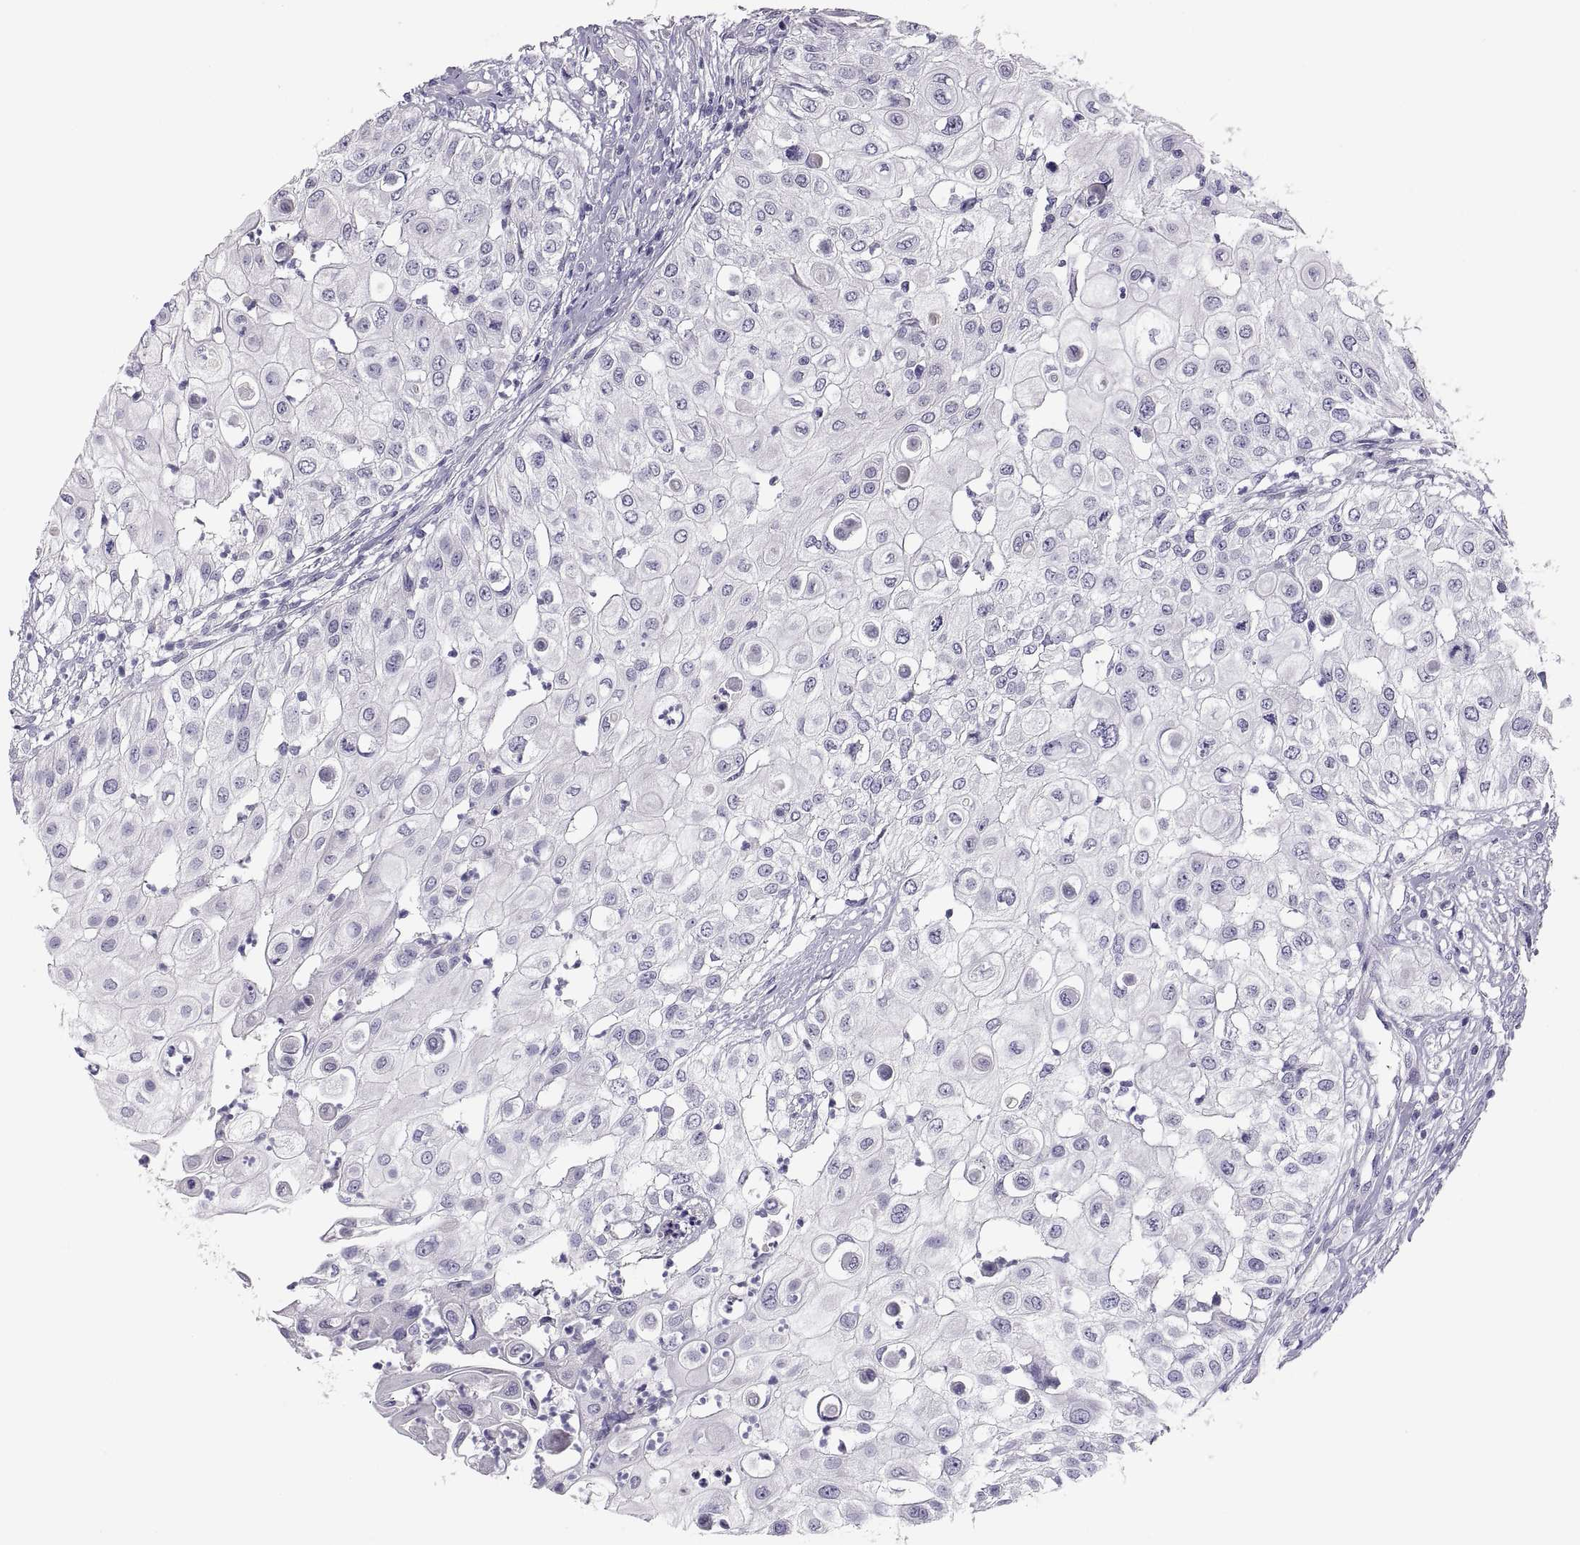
{"staining": {"intensity": "negative", "quantity": "none", "location": "none"}, "tissue": "urothelial cancer", "cell_type": "Tumor cells", "image_type": "cancer", "snomed": [{"axis": "morphology", "description": "Urothelial carcinoma, High grade"}, {"axis": "topography", "description": "Urinary bladder"}], "caption": "There is no significant staining in tumor cells of urothelial cancer.", "gene": "STRC", "patient": {"sex": "female", "age": 79}}